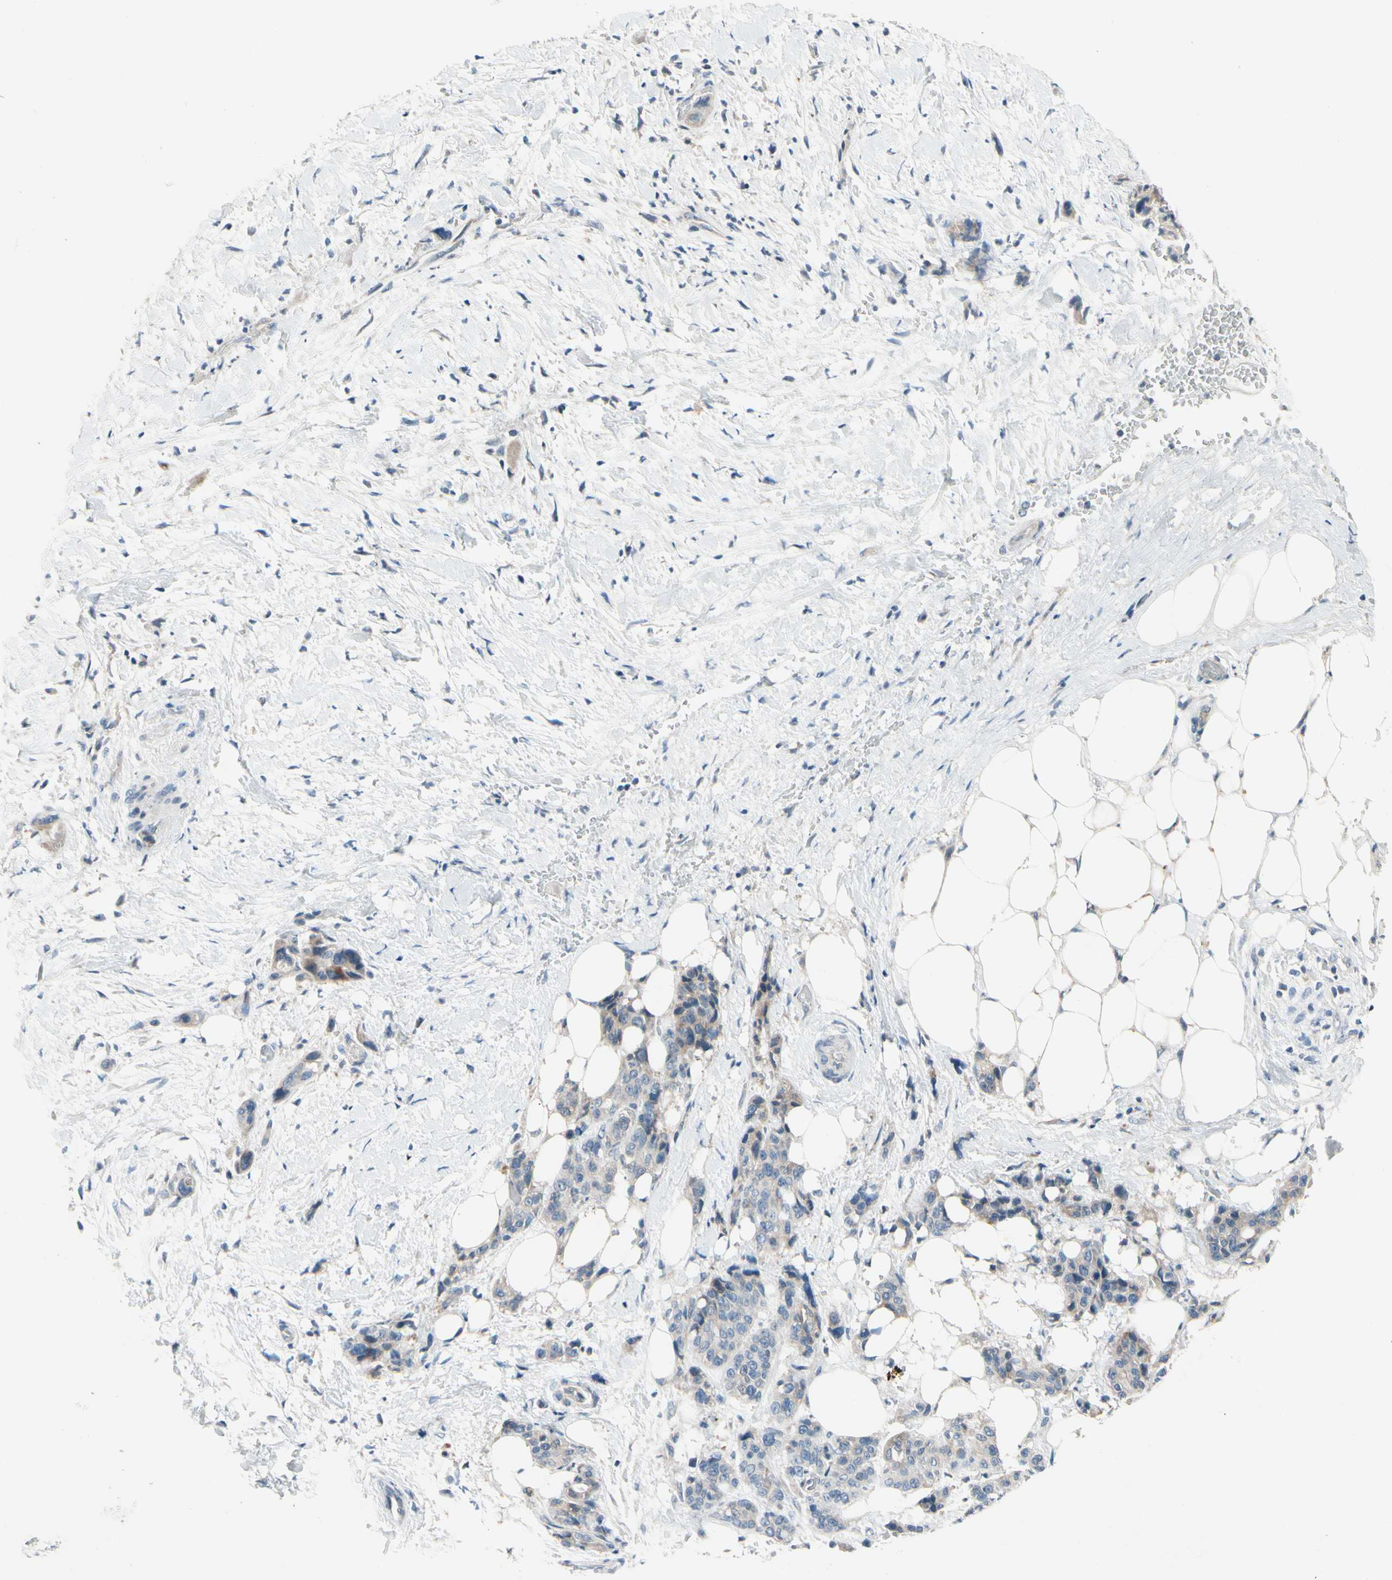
{"staining": {"intensity": "weak", "quantity": "<25%", "location": "cytoplasmic/membranous"}, "tissue": "pancreatic cancer", "cell_type": "Tumor cells", "image_type": "cancer", "snomed": [{"axis": "morphology", "description": "Adenocarcinoma, NOS"}, {"axis": "topography", "description": "Pancreas"}], "caption": "Immunohistochemistry (IHC) histopathology image of pancreatic cancer (adenocarcinoma) stained for a protein (brown), which demonstrates no expression in tumor cells. (IHC, brightfield microscopy, high magnification).", "gene": "PIP5K1B", "patient": {"sex": "male", "age": 46}}